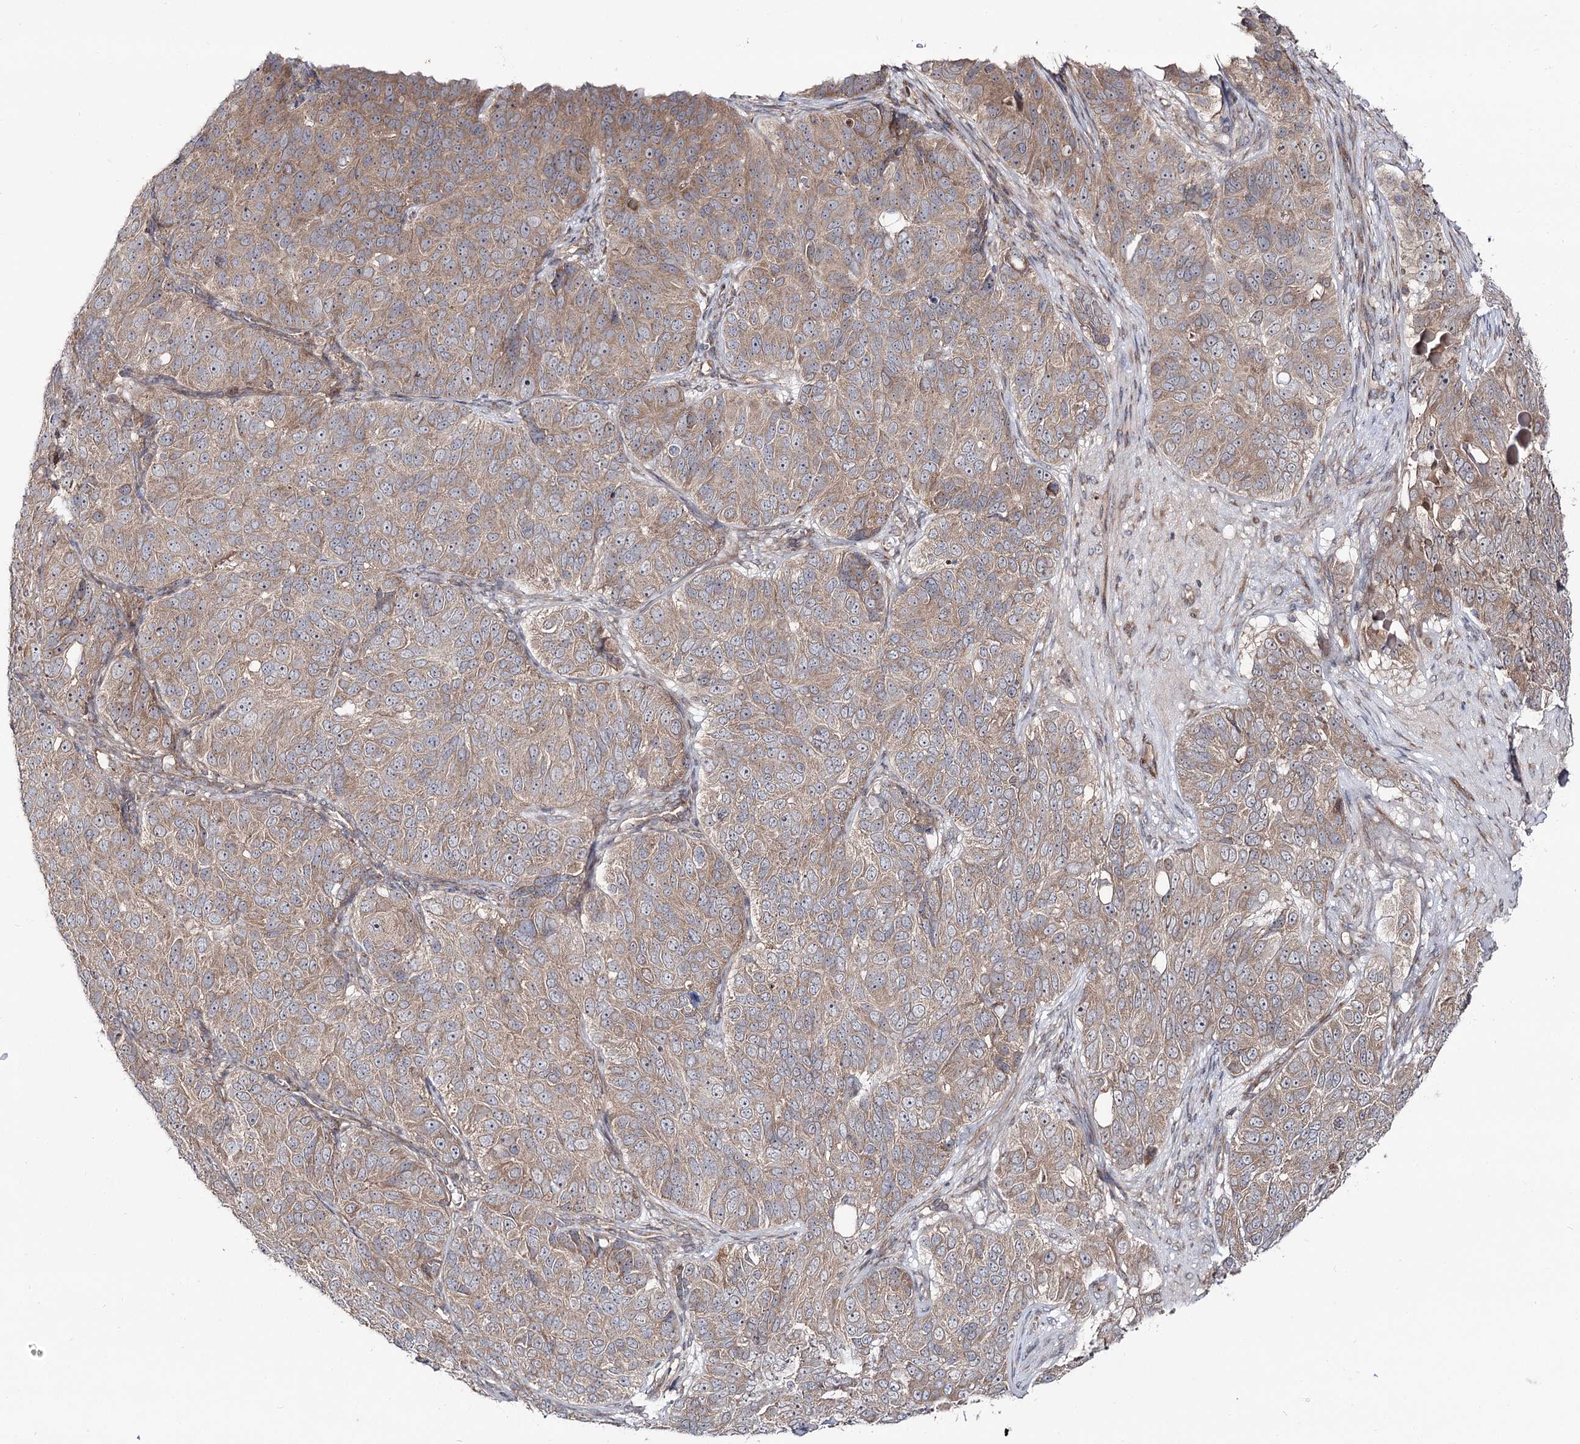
{"staining": {"intensity": "moderate", "quantity": ">75%", "location": "cytoplasmic/membranous"}, "tissue": "ovarian cancer", "cell_type": "Tumor cells", "image_type": "cancer", "snomed": [{"axis": "morphology", "description": "Carcinoma, endometroid"}, {"axis": "topography", "description": "Ovary"}], "caption": "The photomicrograph shows immunohistochemical staining of ovarian endometroid carcinoma. There is moderate cytoplasmic/membranous expression is identified in about >75% of tumor cells.", "gene": "C11orf80", "patient": {"sex": "female", "age": 51}}